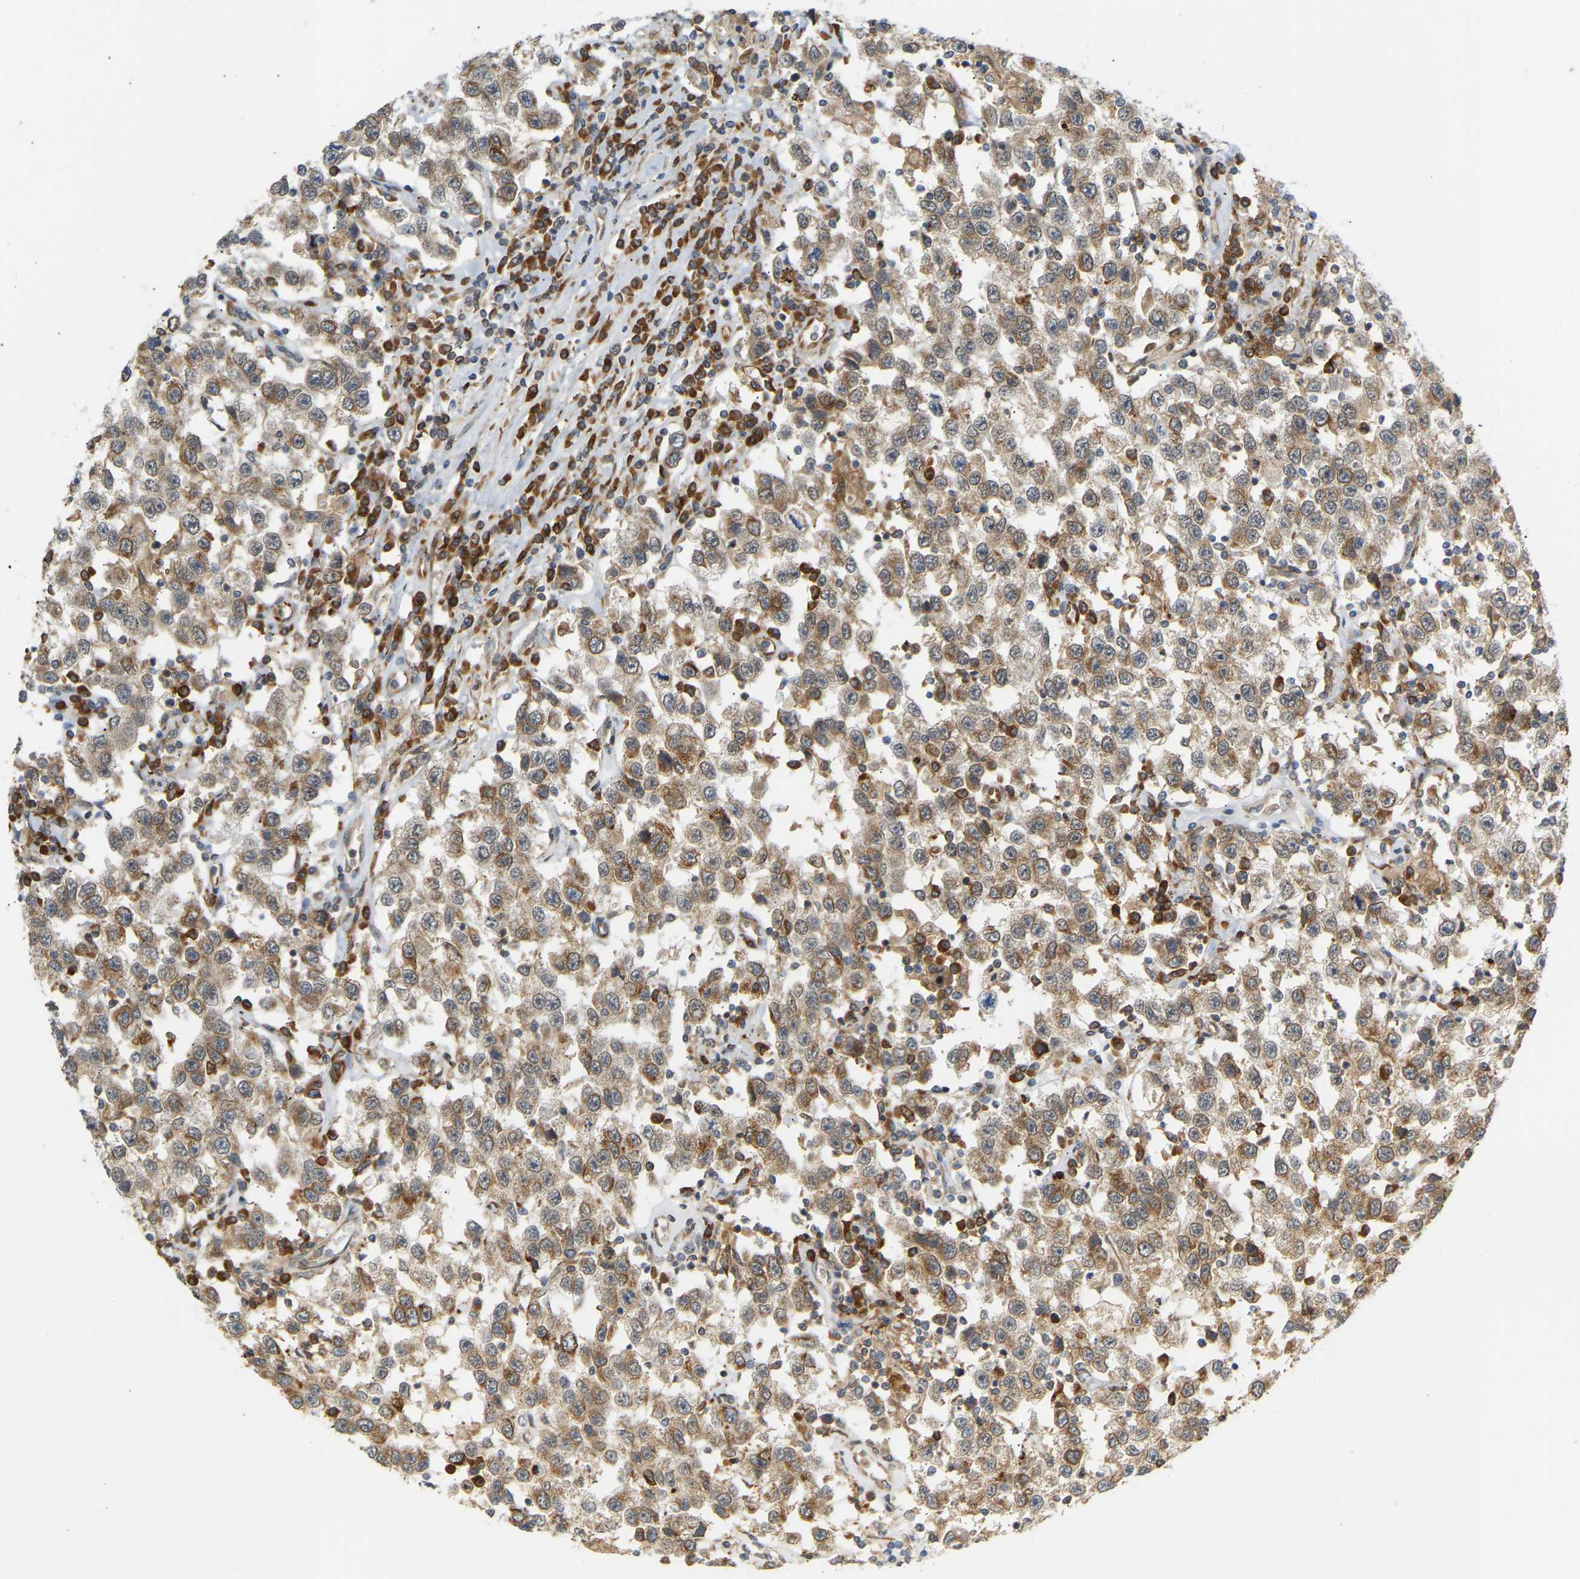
{"staining": {"intensity": "moderate", "quantity": ">75%", "location": "cytoplasmic/membranous"}, "tissue": "testis cancer", "cell_type": "Tumor cells", "image_type": "cancer", "snomed": [{"axis": "morphology", "description": "Seminoma, NOS"}, {"axis": "topography", "description": "Testis"}], "caption": "This micrograph demonstrates IHC staining of testis seminoma, with medium moderate cytoplasmic/membranous expression in about >75% of tumor cells.", "gene": "PLCG2", "patient": {"sex": "male", "age": 41}}